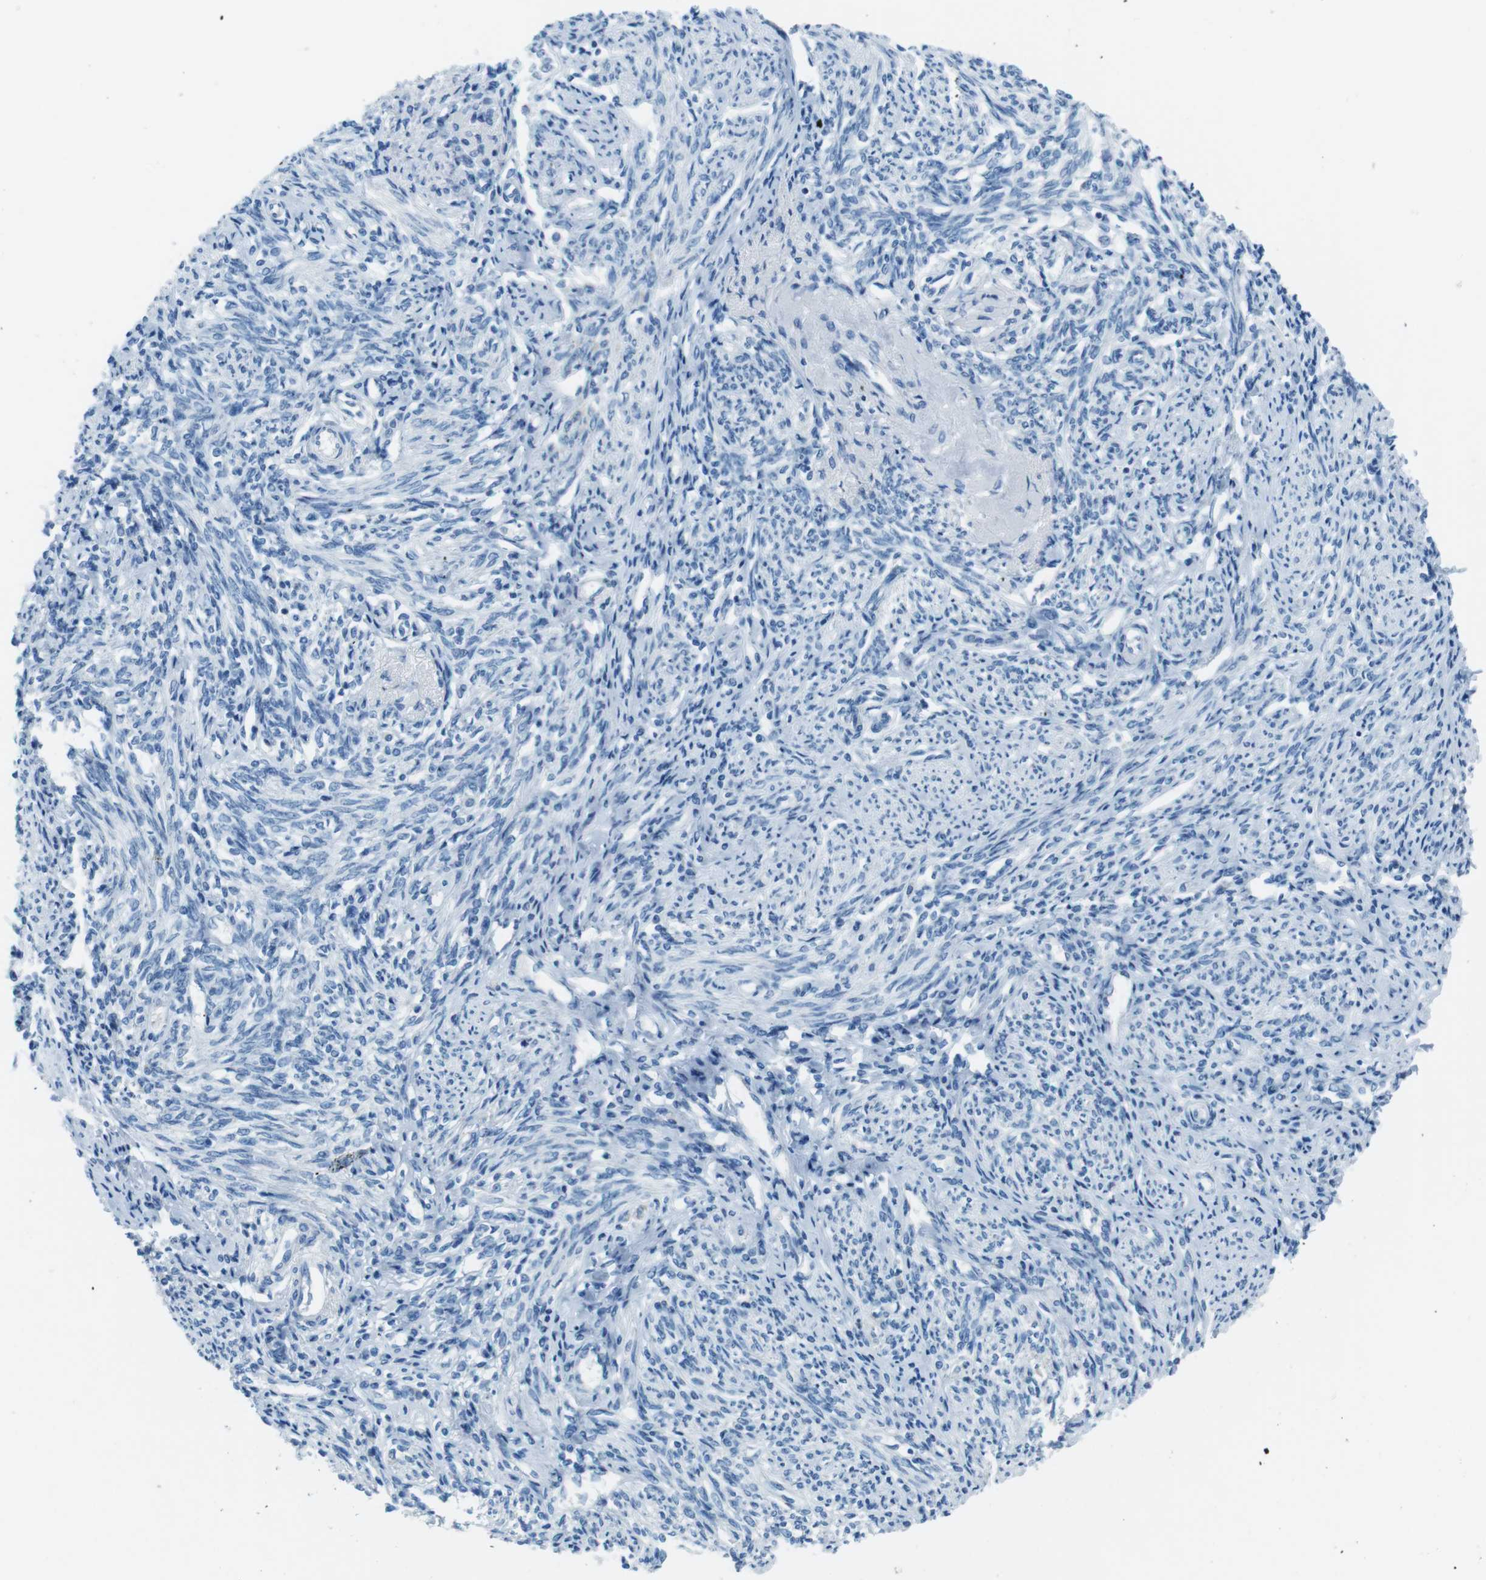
{"staining": {"intensity": "negative", "quantity": "none", "location": "none"}, "tissue": "endometrium", "cell_type": "Cells in endometrial stroma", "image_type": "normal", "snomed": [{"axis": "morphology", "description": "Normal tissue, NOS"}, {"axis": "topography", "description": "Endometrium"}], "caption": "Protein analysis of unremarkable endometrium reveals no significant staining in cells in endometrial stroma. The staining is performed using DAB brown chromogen with nuclei counter-stained in using hematoxylin.", "gene": "TXNDC15", "patient": {"sex": "female", "age": 71}}